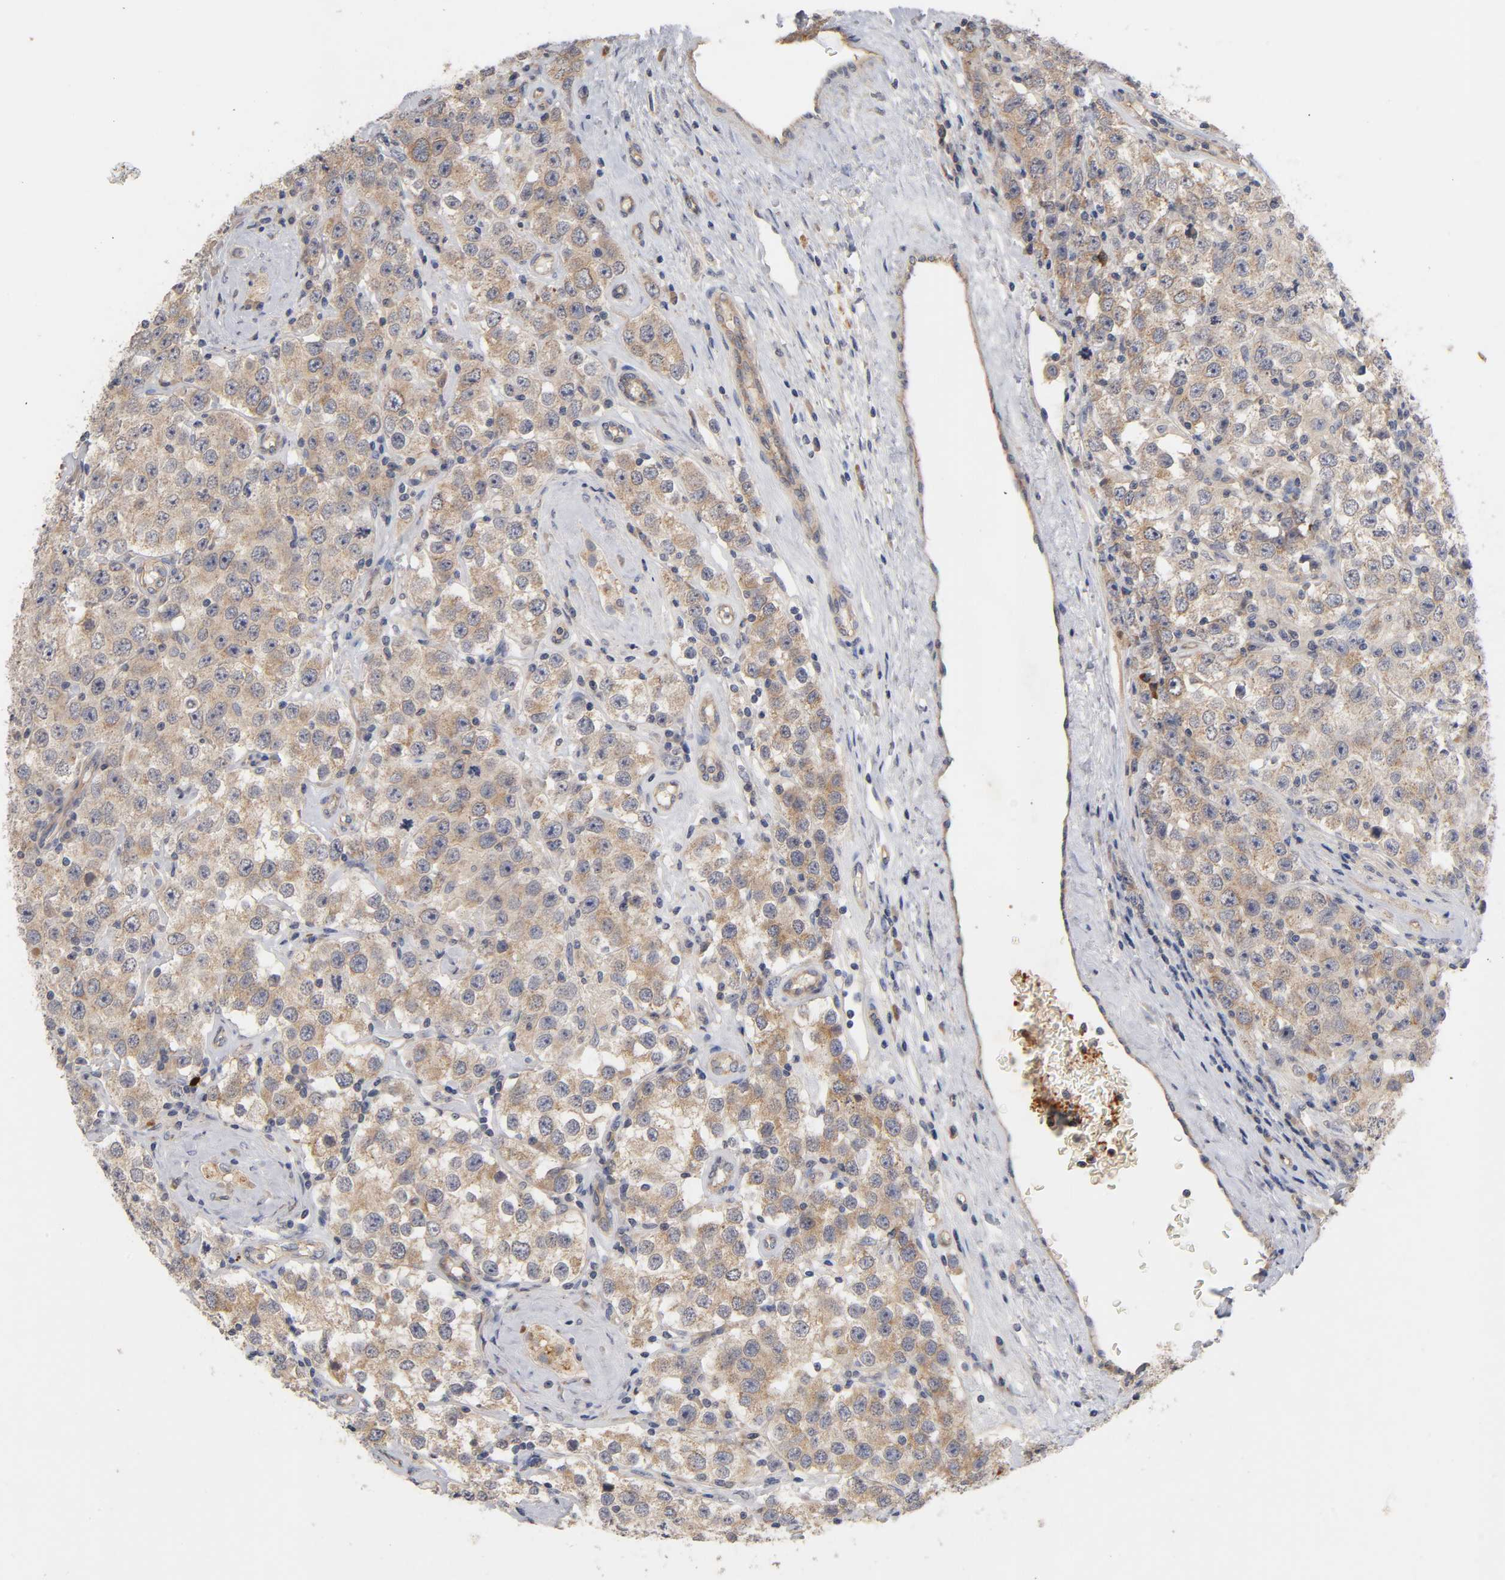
{"staining": {"intensity": "moderate", "quantity": ">75%", "location": "cytoplasmic/membranous"}, "tissue": "testis cancer", "cell_type": "Tumor cells", "image_type": "cancer", "snomed": [{"axis": "morphology", "description": "Seminoma, NOS"}, {"axis": "topography", "description": "Testis"}], "caption": "This photomicrograph demonstrates testis seminoma stained with immunohistochemistry (IHC) to label a protein in brown. The cytoplasmic/membranous of tumor cells show moderate positivity for the protein. Nuclei are counter-stained blue.", "gene": "PDZD11", "patient": {"sex": "male", "age": 52}}